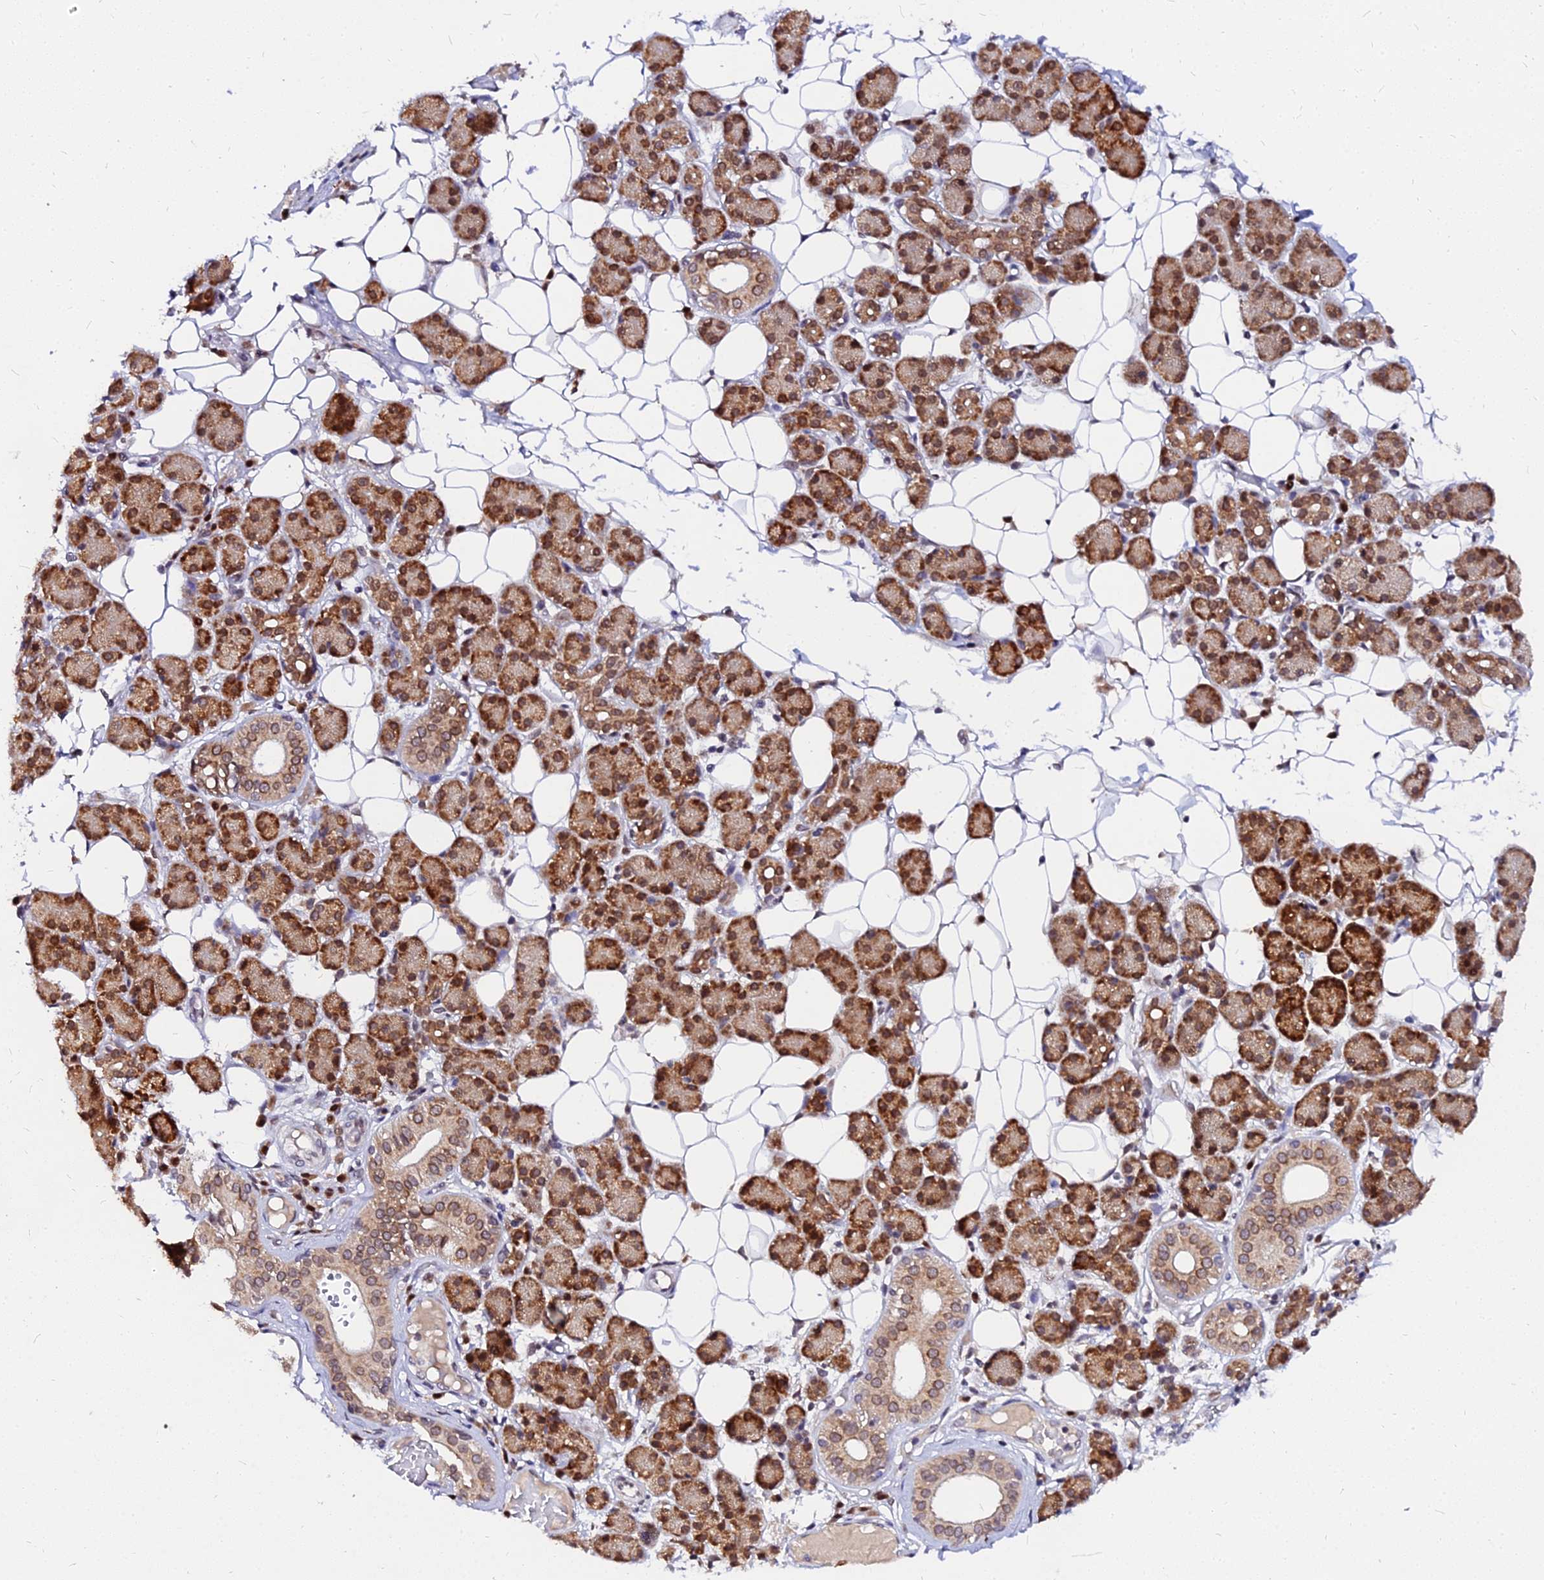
{"staining": {"intensity": "strong", "quantity": ">75%", "location": "cytoplasmic/membranous,nuclear"}, "tissue": "salivary gland", "cell_type": "Glandular cells", "image_type": "normal", "snomed": [{"axis": "morphology", "description": "Normal tissue, NOS"}, {"axis": "topography", "description": "Salivary gland"}], "caption": "High-magnification brightfield microscopy of unremarkable salivary gland stained with DAB (brown) and counterstained with hematoxylin (blue). glandular cells exhibit strong cytoplasmic/membranous,nuclear staining is seen in about>75% of cells.", "gene": "RNF121", "patient": {"sex": "female", "age": 33}}